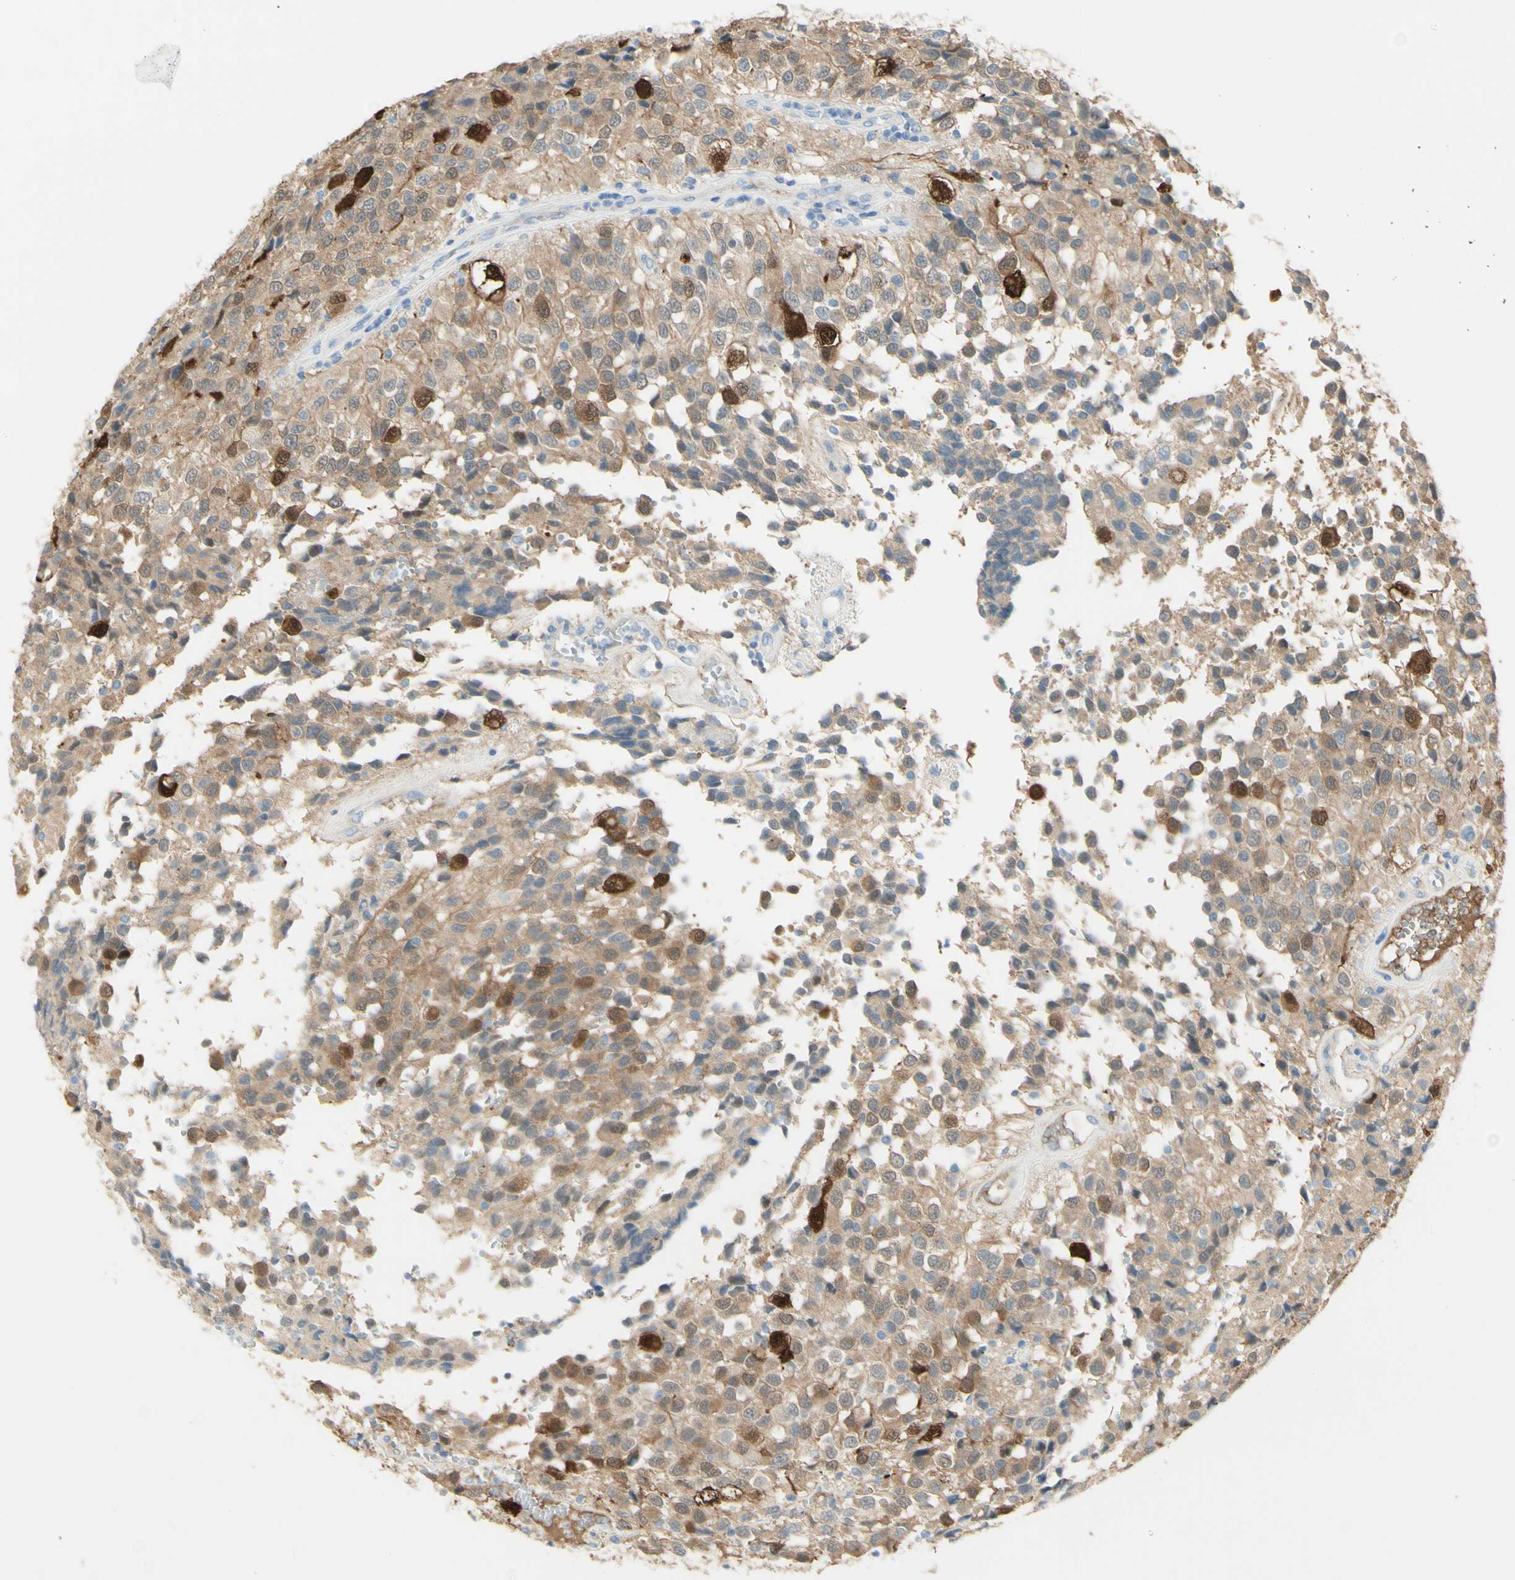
{"staining": {"intensity": "strong", "quantity": "<25%", "location": "cytoplasmic/membranous,nuclear"}, "tissue": "glioma", "cell_type": "Tumor cells", "image_type": "cancer", "snomed": [{"axis": "morphology", "description": "Glioma, malignant, High grade"}, {"axis": "topography", "description": "Brain"}], "caption": "Tumor cells exhibit medium levels of strong cytoplasmic/membranous and nuclear staining in about <25% of cells in glioma.", "gene": "TSPAN1", "patient": {"sex": "male", "age": 32}}